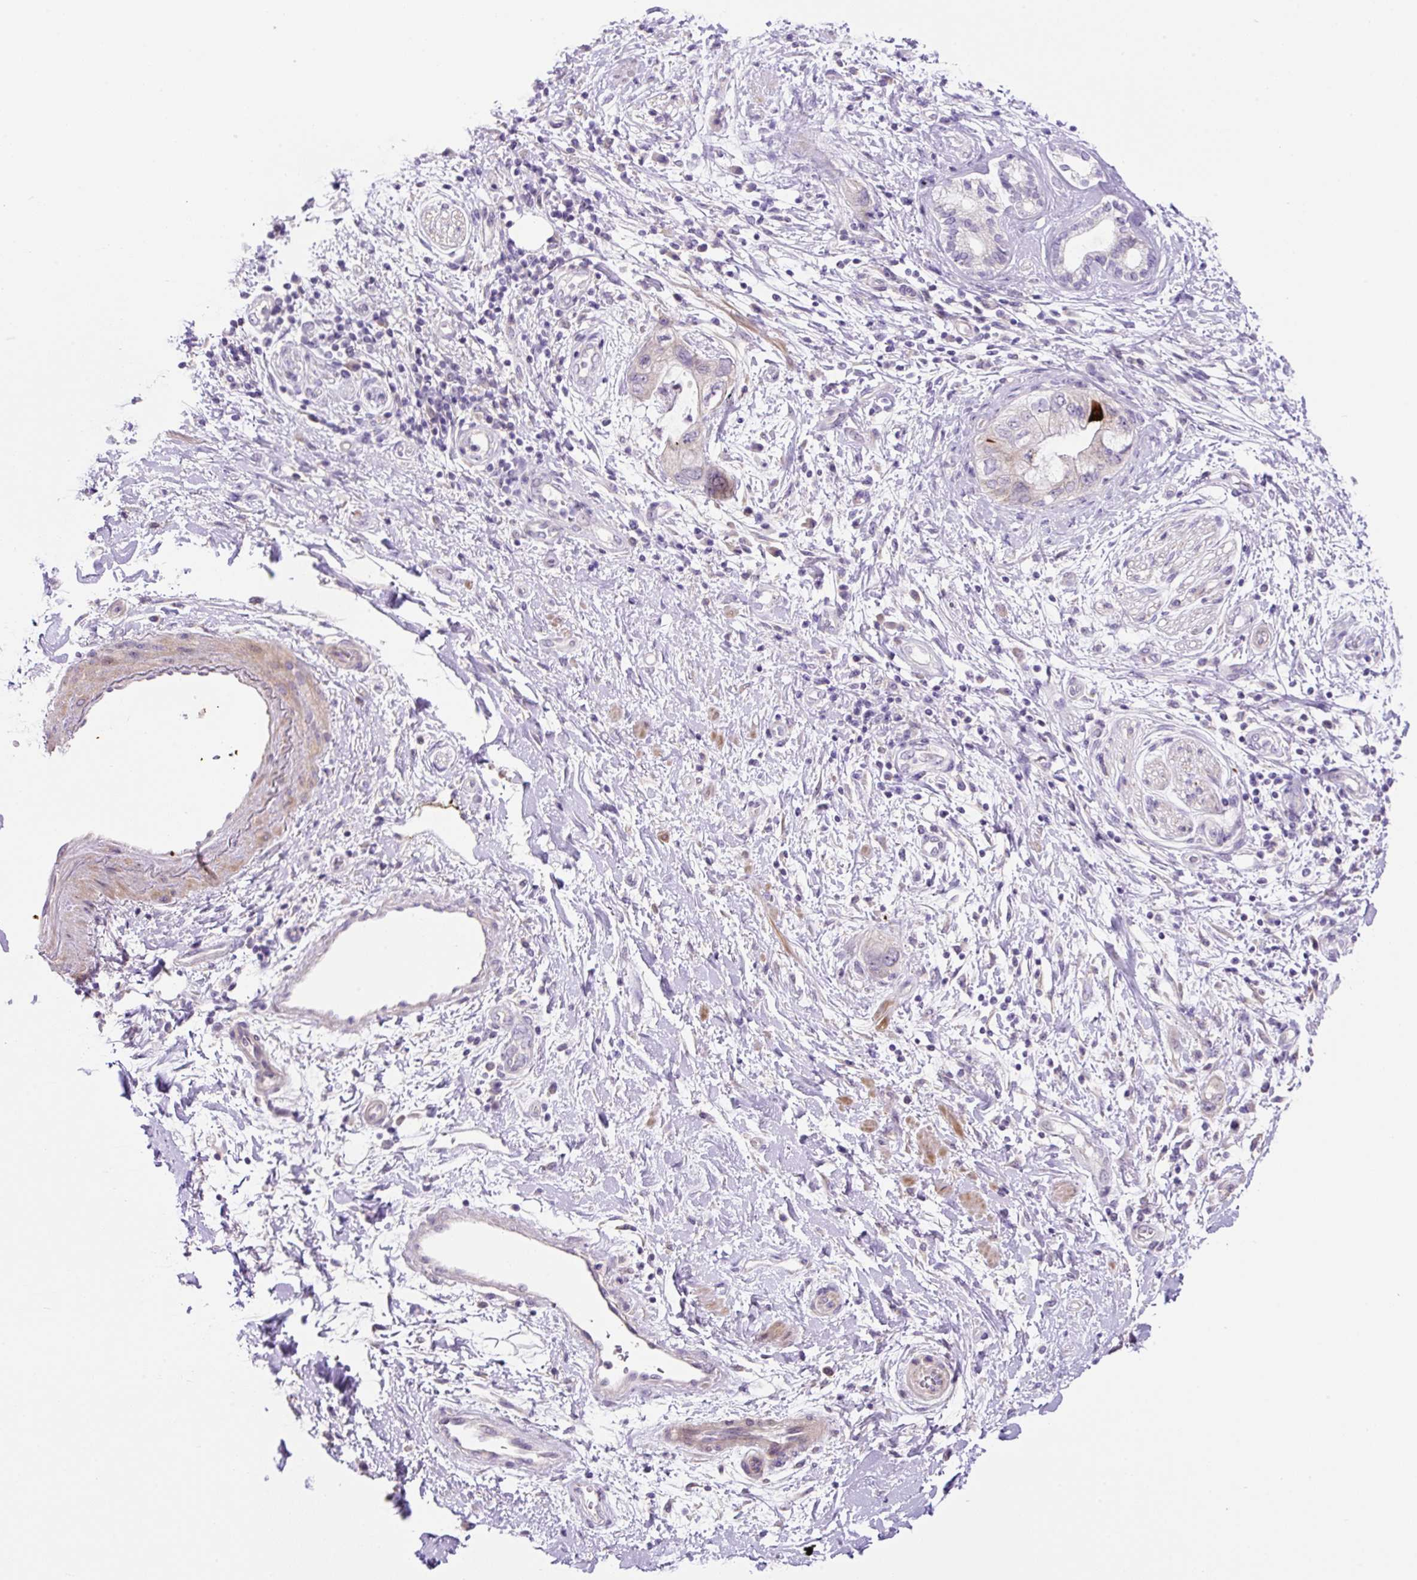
{"staining": {"intensity": "strong", "quantity": "<25%", "location": "cytoplasmic/membranous"}, "tissue": "pancreatic cancer", "cell_type": "Tumor cells", "image_type": "cancer", "snomed": [{"axis": "morphology", "description": "Adenocarcinoma, NOS"}, {"axis": "topography", "description": "Pancreas"}], "caption": "Pancreatic cancer tissue reveals strong cytoplasmic/membranous staining in about <25% of tumor cells, visualized by immunohistochemistry. The staining was performed using DAB to visualize the protein expression in brown, while the nuclei were stained in blue with hematoxylin (Magnification: 20x).", "gene": "OGDHL", "patient": {"sex": "female", "age": 73}}